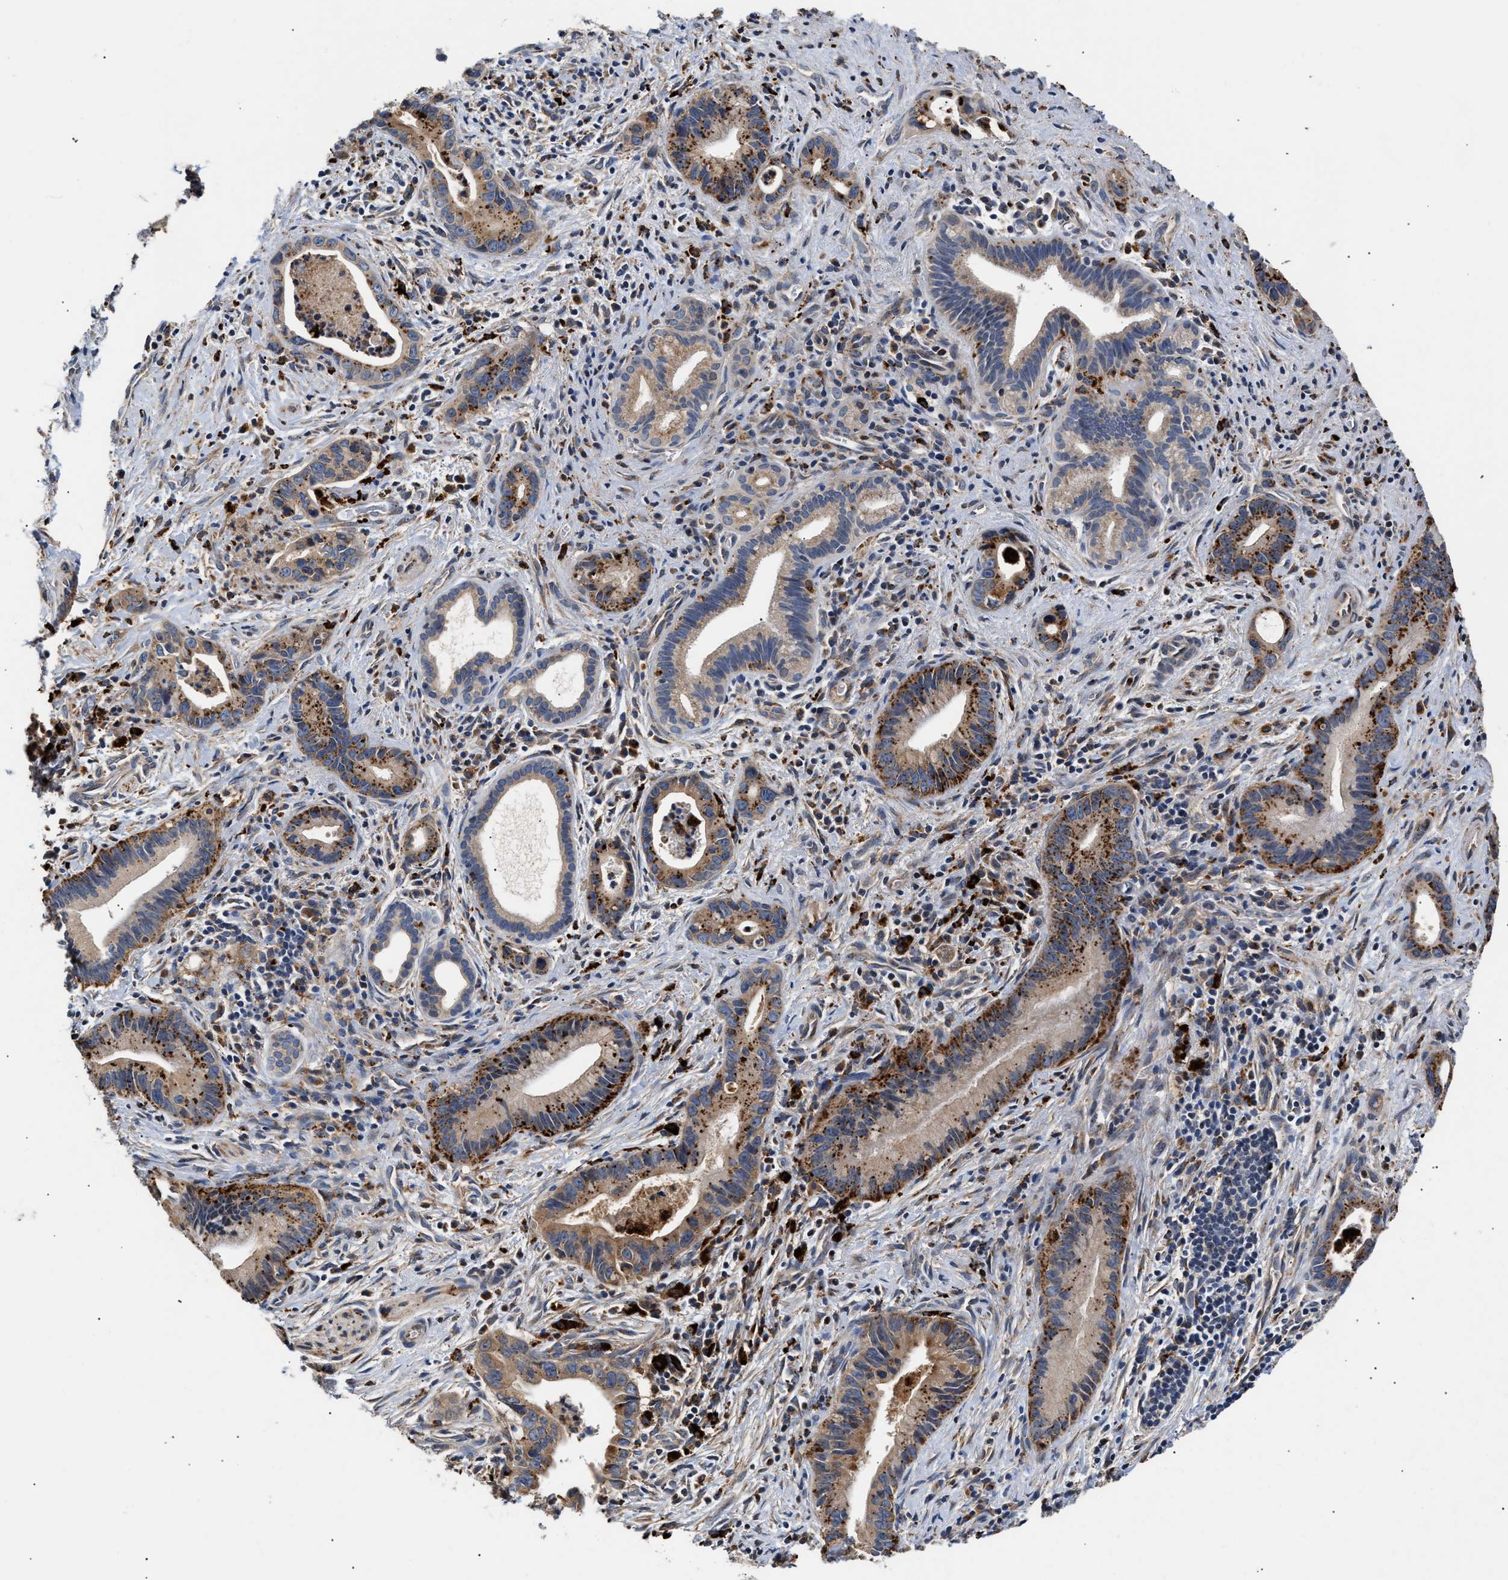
{"staining": {"intensity": "strong", "quantity": "25%-75%", "location": "cytoplasmic/membranous"}, "tissue": "liver cancer", "cell_type": "Tumor cells", "image_type": "cancer", "snomed": [{"axis": "morphology", "description": "Cholangiocarcinoma"}, {"axis": "topography", "description": "Liver"}], "caption": "Strong cytoplasmic/membranous staining for a protein is appreciated in approximately 25%-75% of tumor cells of cholangiocarcinoma (liver) using immunohistochemistry (IHC).", "gene": "CCDC146", "patient": {"sex": "female", "age": 55}}